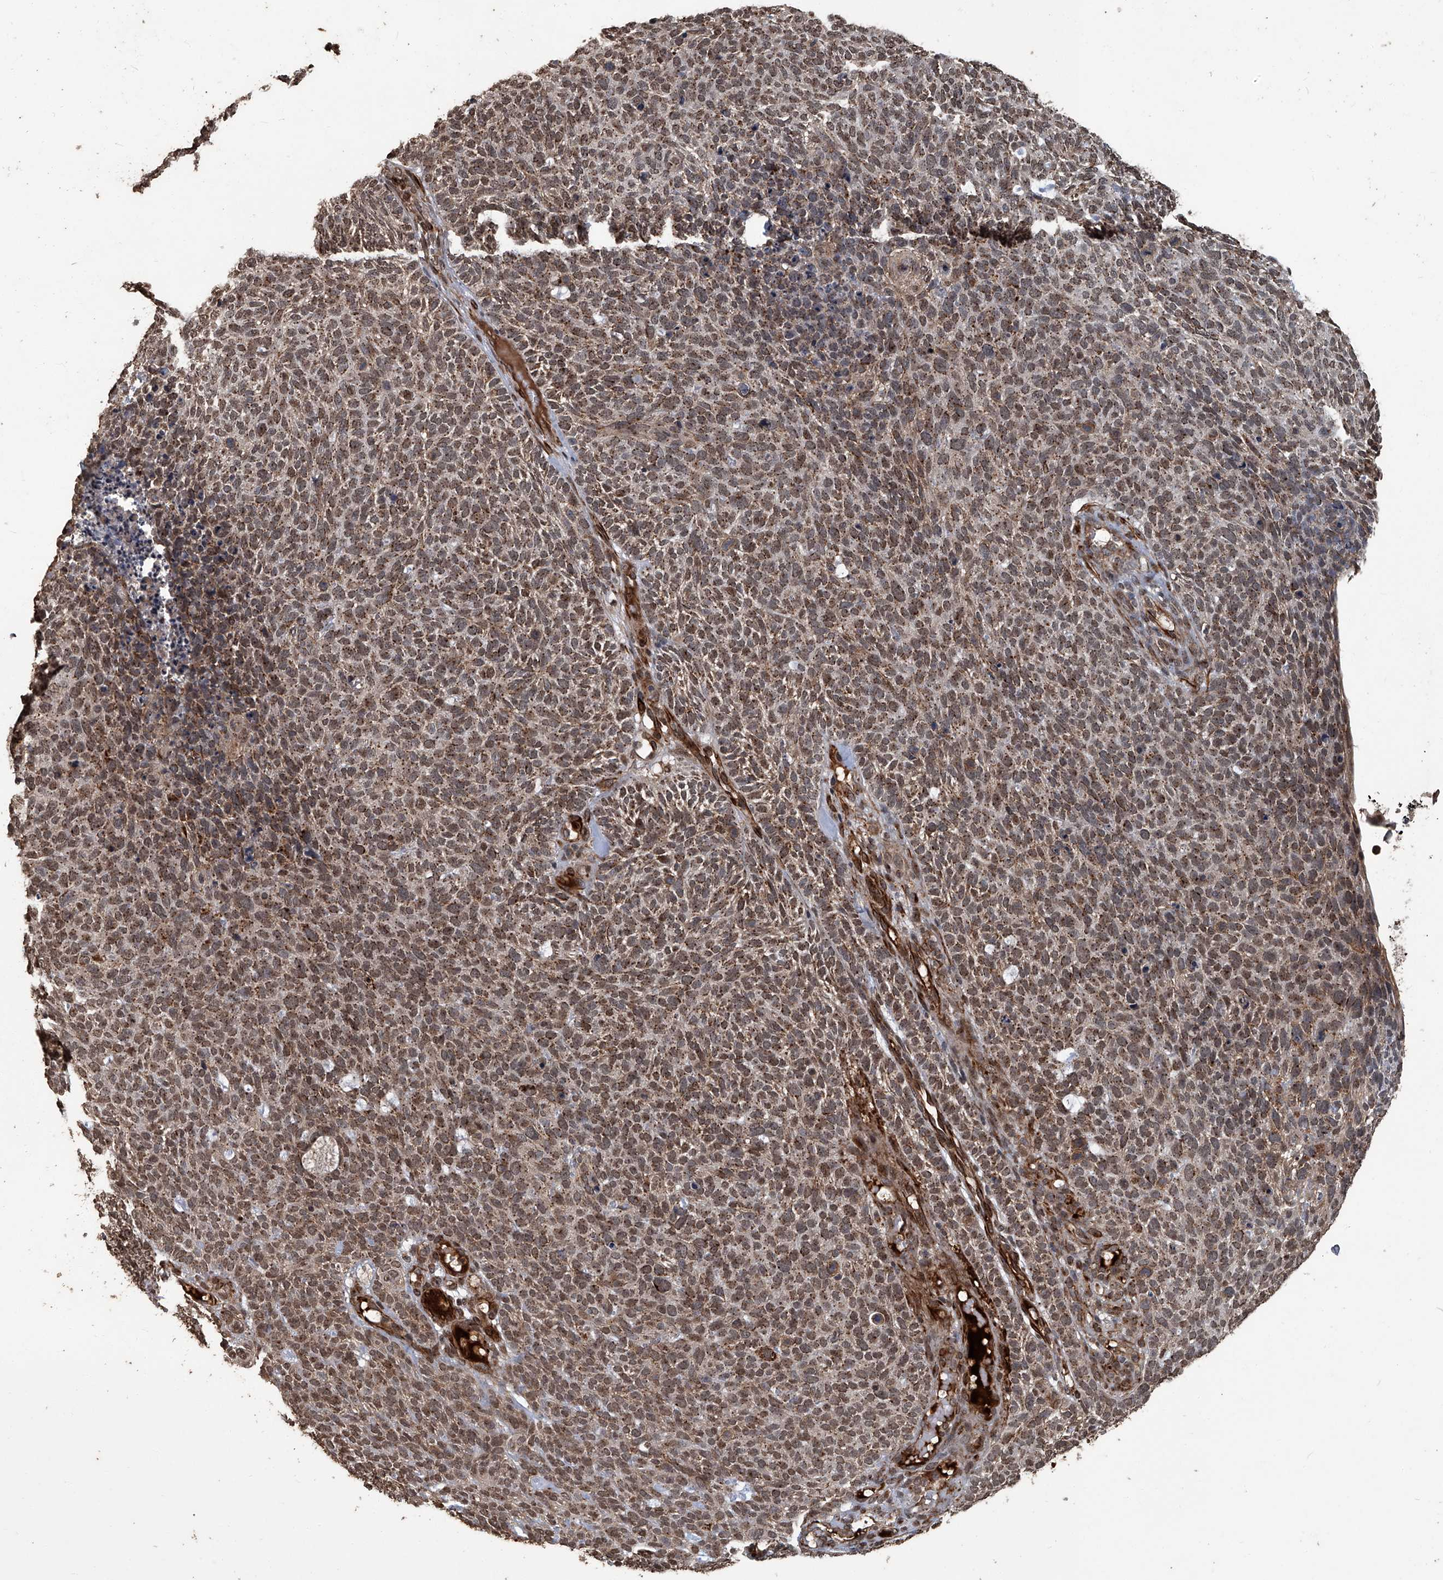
{"staining": {"intensity": "moderate", "quantity": ">75%", "location": "cytoplasmic/membranous,nuclear"}, "tissue": "skin cancer", "cell_type": "Tumor cells", "image_type": "cancer", "snomed": [{"axis": "morphology", "description": "Squamous cell carcinoma, NOS"}, {"axis": "topography", "description": "Skin"}], "caption": "High-power microscopy captured an IHC photomicrograph of skin squamous cell carcinoma, revealing moderate cytoplasmic/membranous and nuclear positivity in approximately >75% of tumor cells.", "gene": "GPR132", "patient": {"sex": "female", "age": 90}}